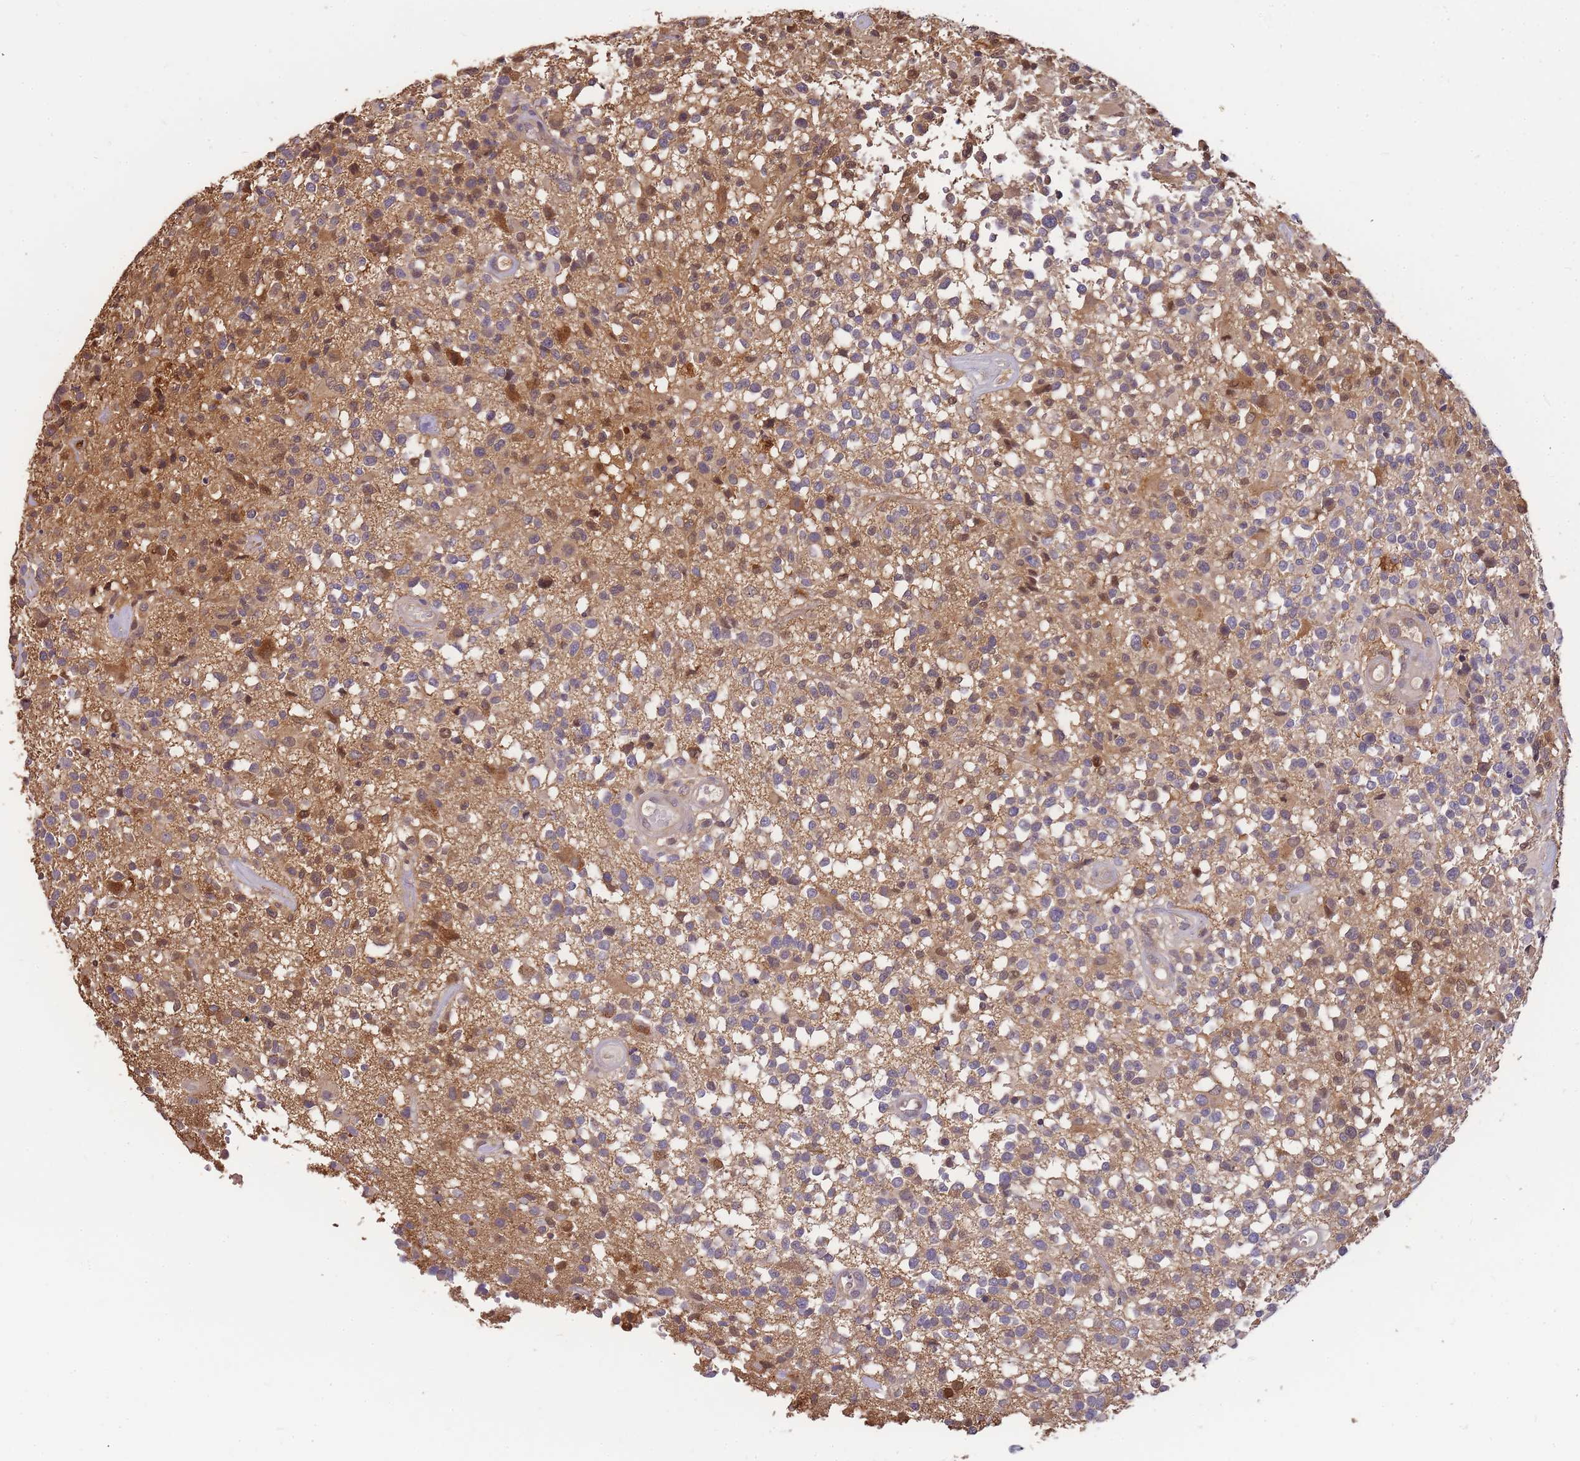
{"staining": {"intensity": "moderate", "quantity": "25%-75%", "location": "cytoplasmic/membranous,nuclear"}, "tissue": "glioma", "cell_type": "Tumor cells", "image_type": "cancer", "snomed": [{"axis": "morphology", "description": "Glioma, malignant, High grade"}, {"axis": "morphology", "description": "Glioblastoma, NOS"}, {"axis": "topography", "description": "Brain"}], "caption": "The histopathology image displays staining of glioblastoma, revealing moderate cytoplasmic/membranous and nuclear protein positivity (brown color) within tumor cells. Nuclei are stained in blue.", "gene": "CDKN2AIPNL", "patient": {"sex": "male", "age": 60}}